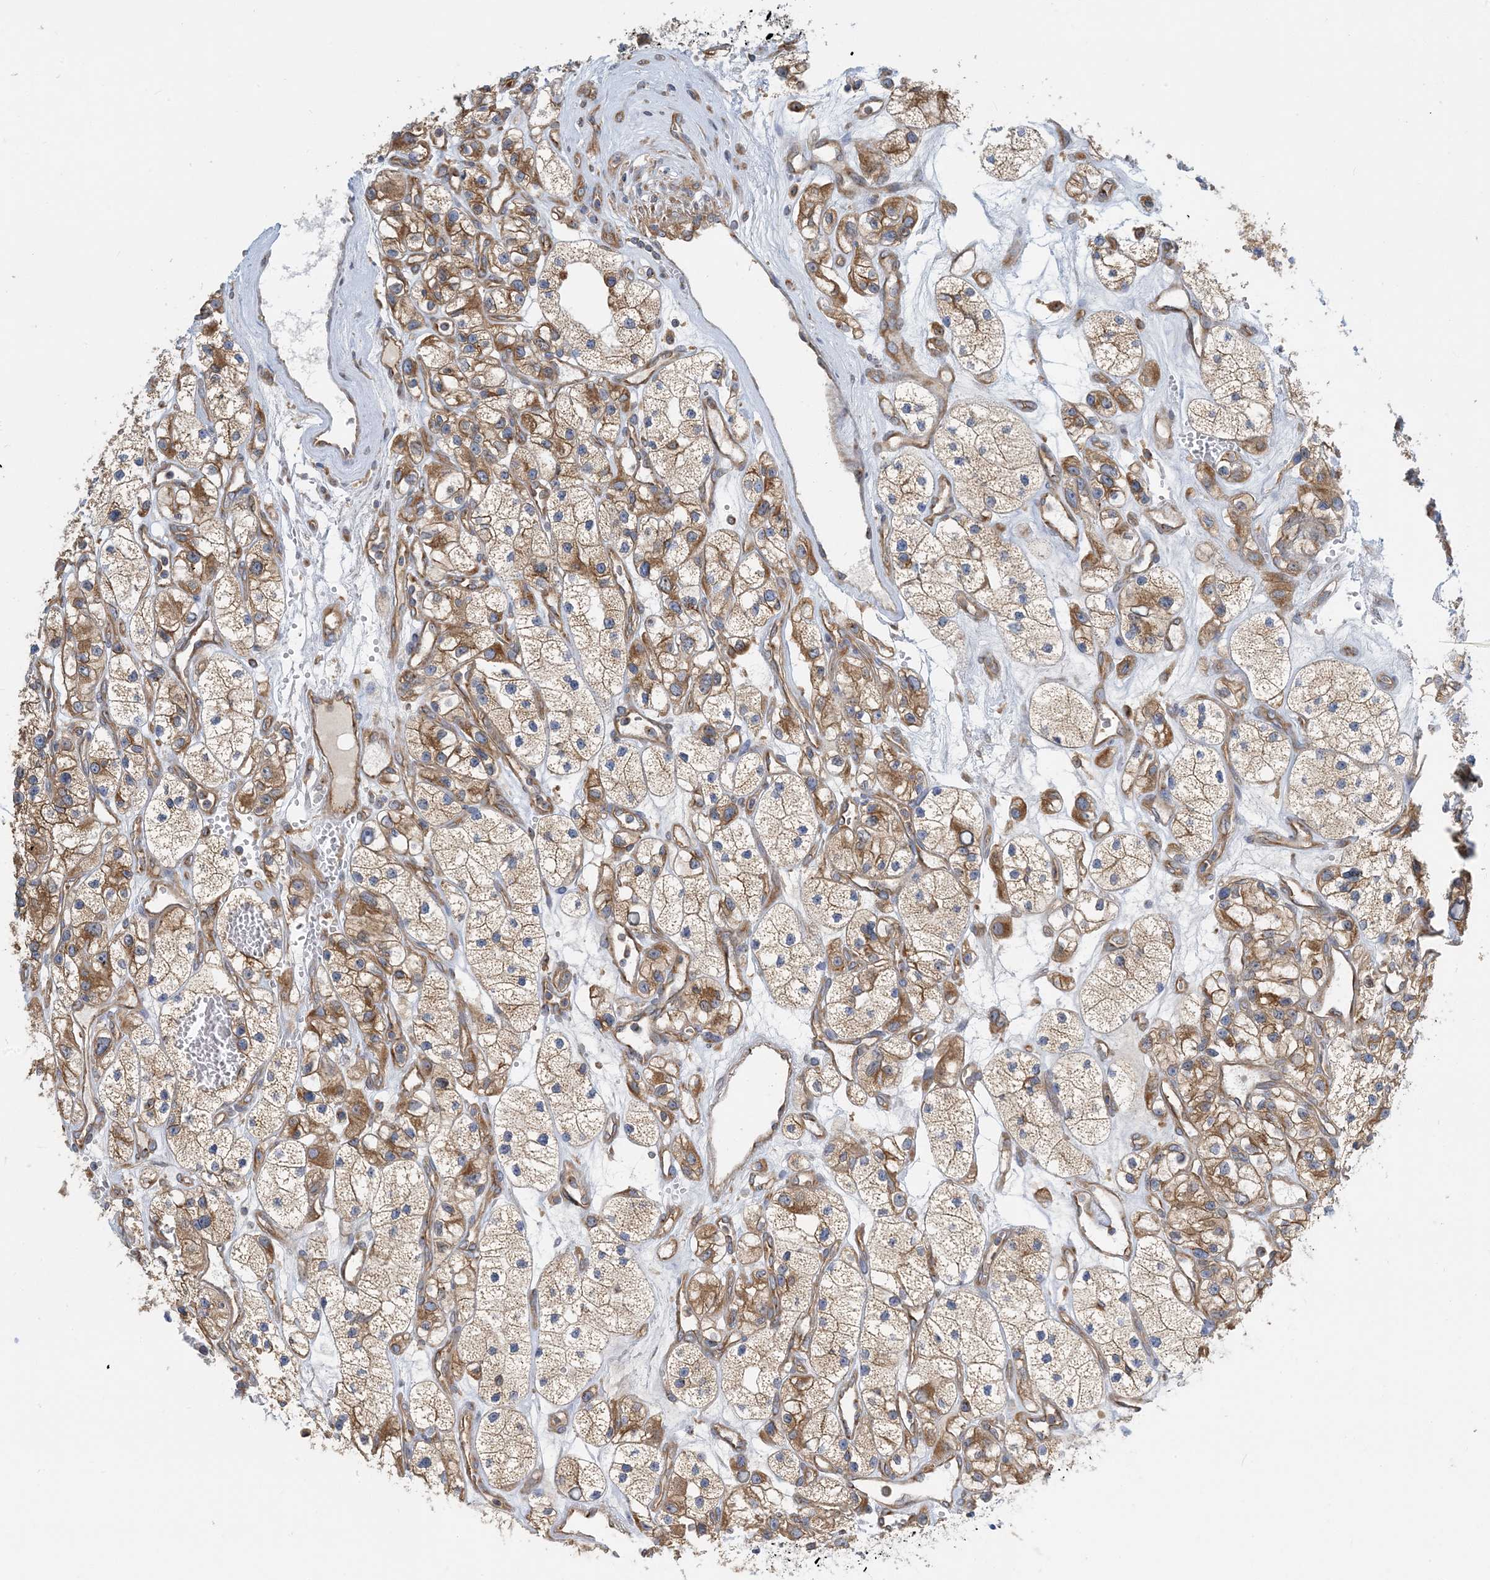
{"staining": {"intensity": "moderate", "quantity": ">75%", "location": "cytoplasmic/membranous"}, "tissue": "renal cancer", "cell_type": "Tumor cells", "image_type": "cancer", "snomed": [{"axis": "morphology", "description": "Adenocarcinoma, NOS"}, {"axis": "topography", "description": "Kidney"}], "caption": "Immunohistochemistry (IHC) (DAB) staining of renal cancer (adenocarcinoma) displays moderate cytoplasmic/membranous protein expression in about >75% of tumor cells.", "gene": "SIDT1", "patient": {"sex": "female", "age": 57}}